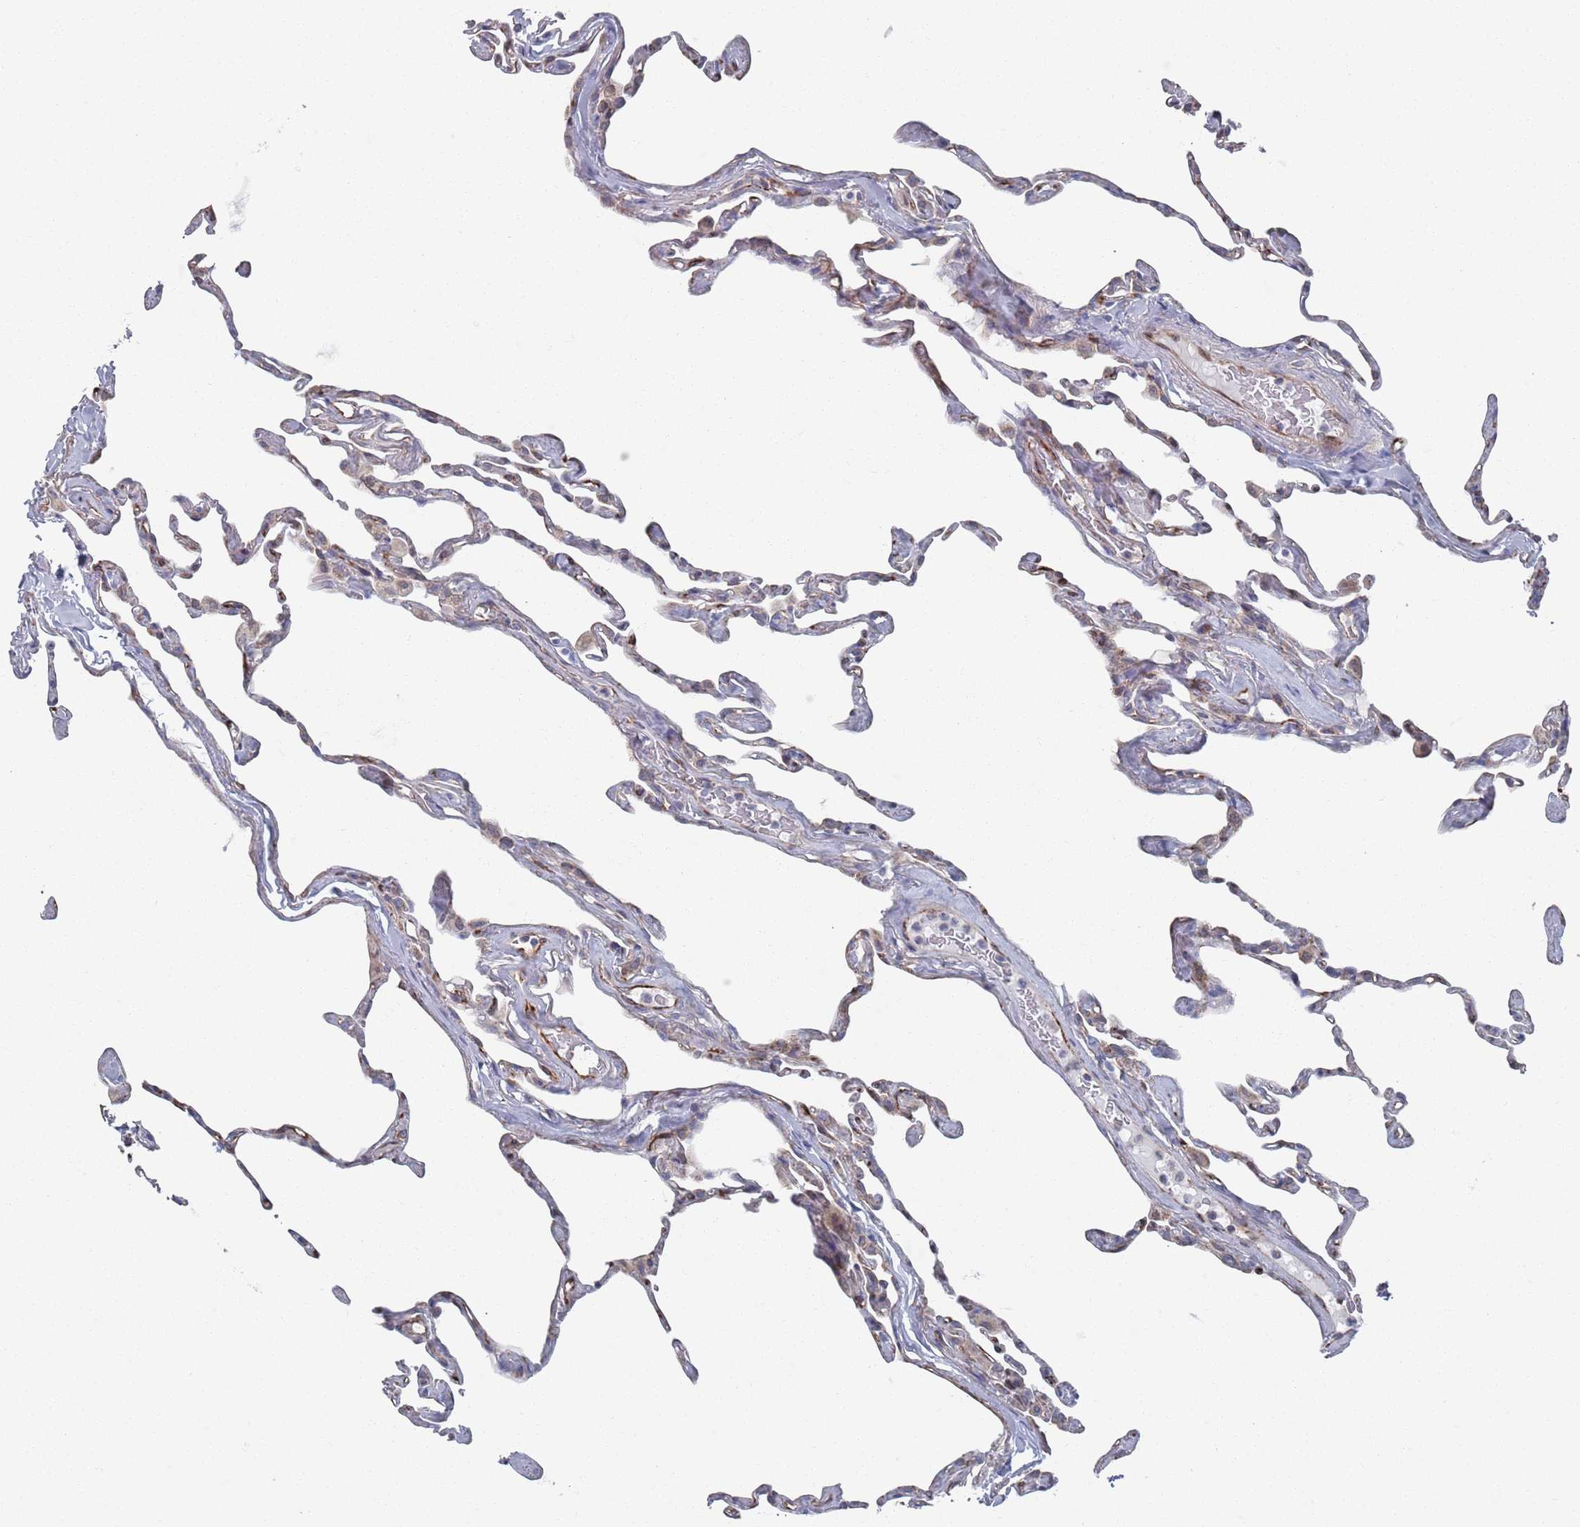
{"staining": {"intensity": "moderate", "quantity": "25%-75%", "location": "cytoplasmic/membranous"}, "tissue": "lung", "cell_type": "Alveolar cells", "image_type": "normal", "snomed": [{"axis": "morphology", "description": "Normal tissue, NOS"}, {"axis": "topography", "description": "Lung"}], "caption": "Immunohistochemical staining of benign lung exhibits moderate cytoplasmic/membranous protein positivity in approximately 25%-75% of alveolar cells.", "gene": "CCDC106", "patient": {"sex": "male", "age": 65}}